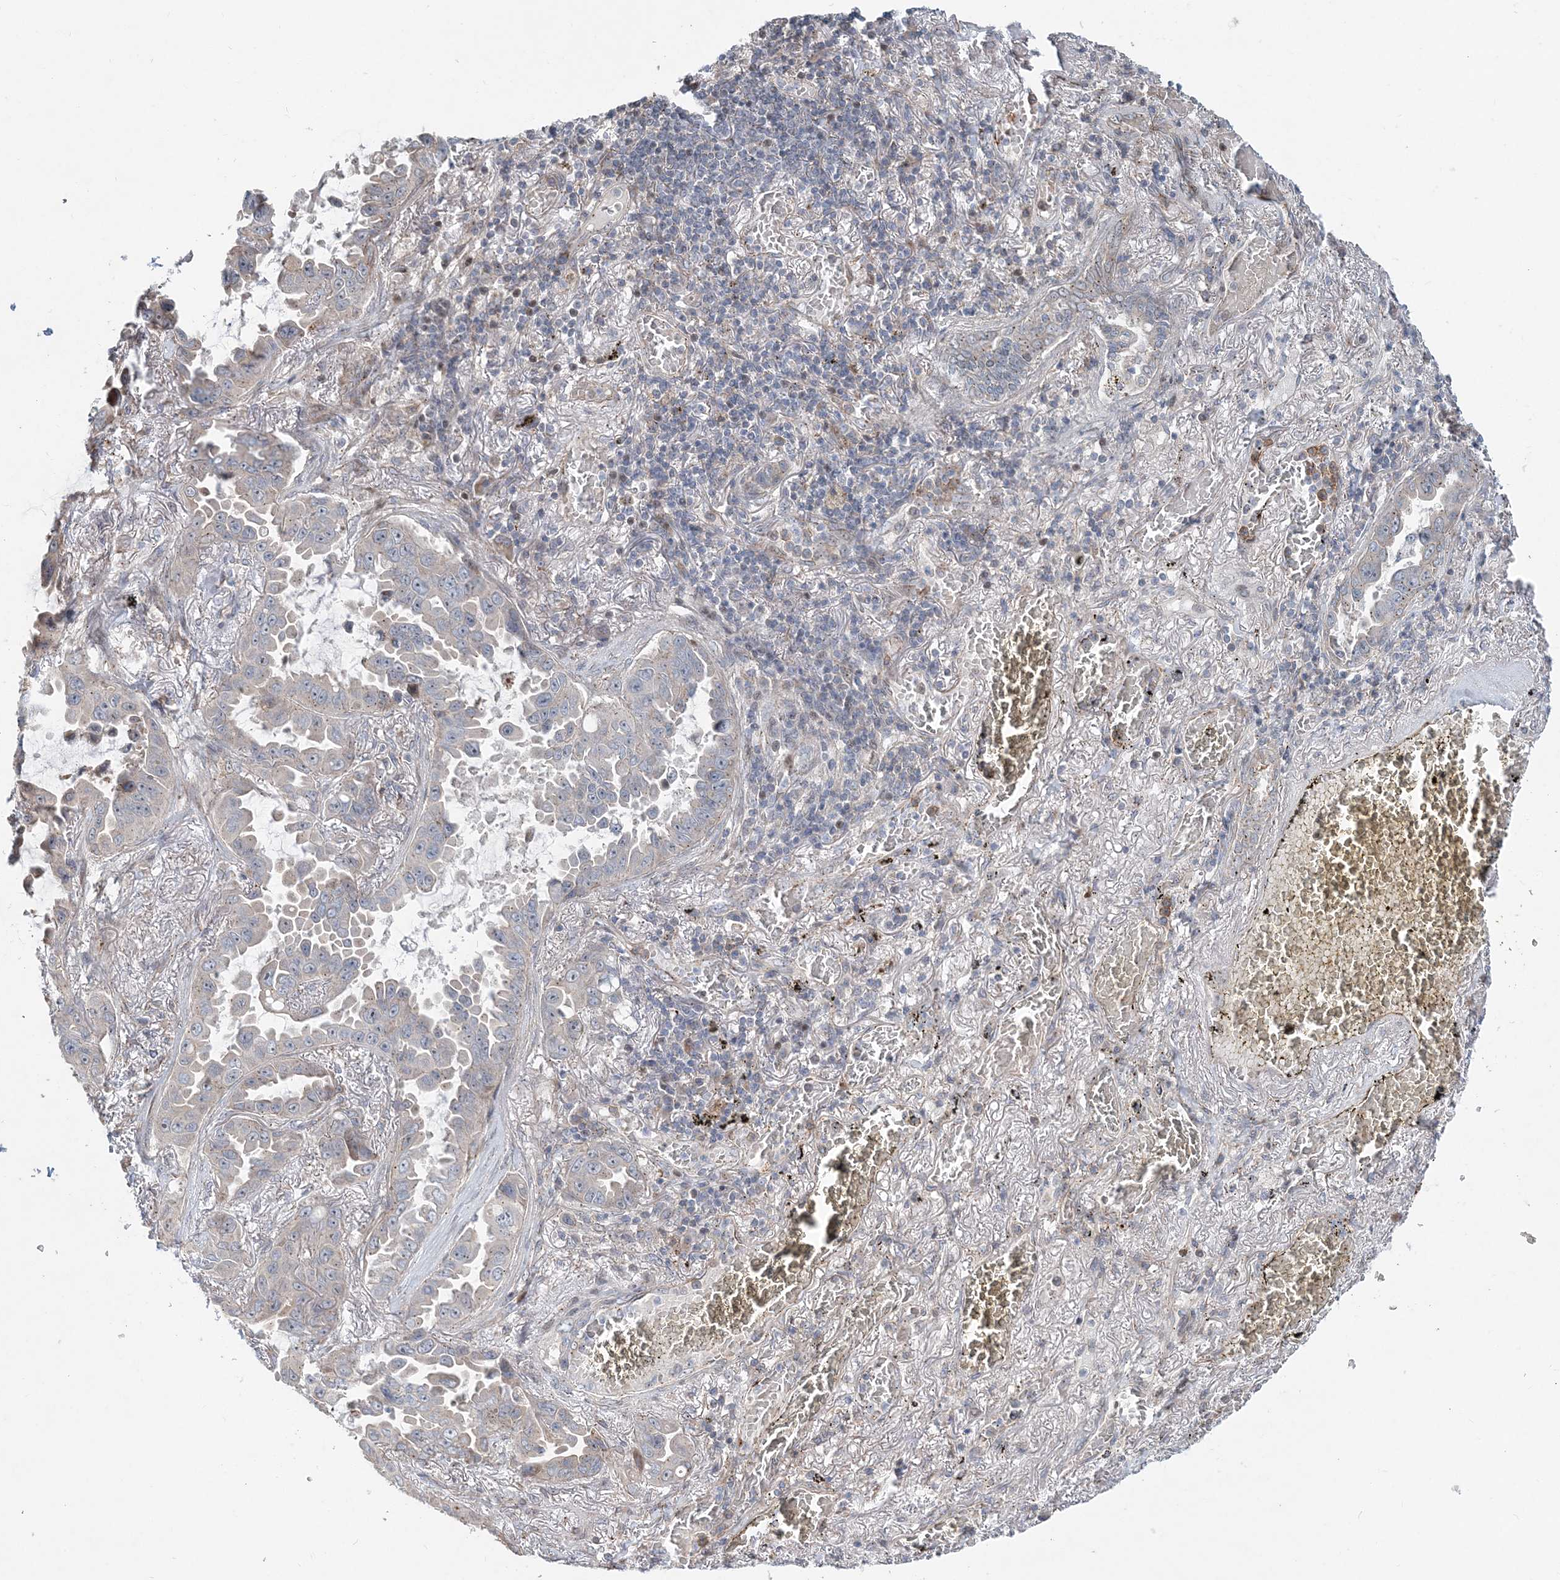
{"staining": {"intensity": "weak", "quantity": "<25%", "location": "cytoplasmic/membranous"}, "tissue": "lung cancer", "cell_type": "Tumor cells", "image_type": "cancer", "snomed": [{"axis": "morphology", "description": "Adenocarcinoma, NOS"}, {"axis": "topography", "description": "Lung"}], "caption": "This is an IHC histopathology image of human lung adenocarcinoma. There is no positivity in tumor cells.", "gene": "CXXC5", "patient": {"sex": "male", "age": 64}}